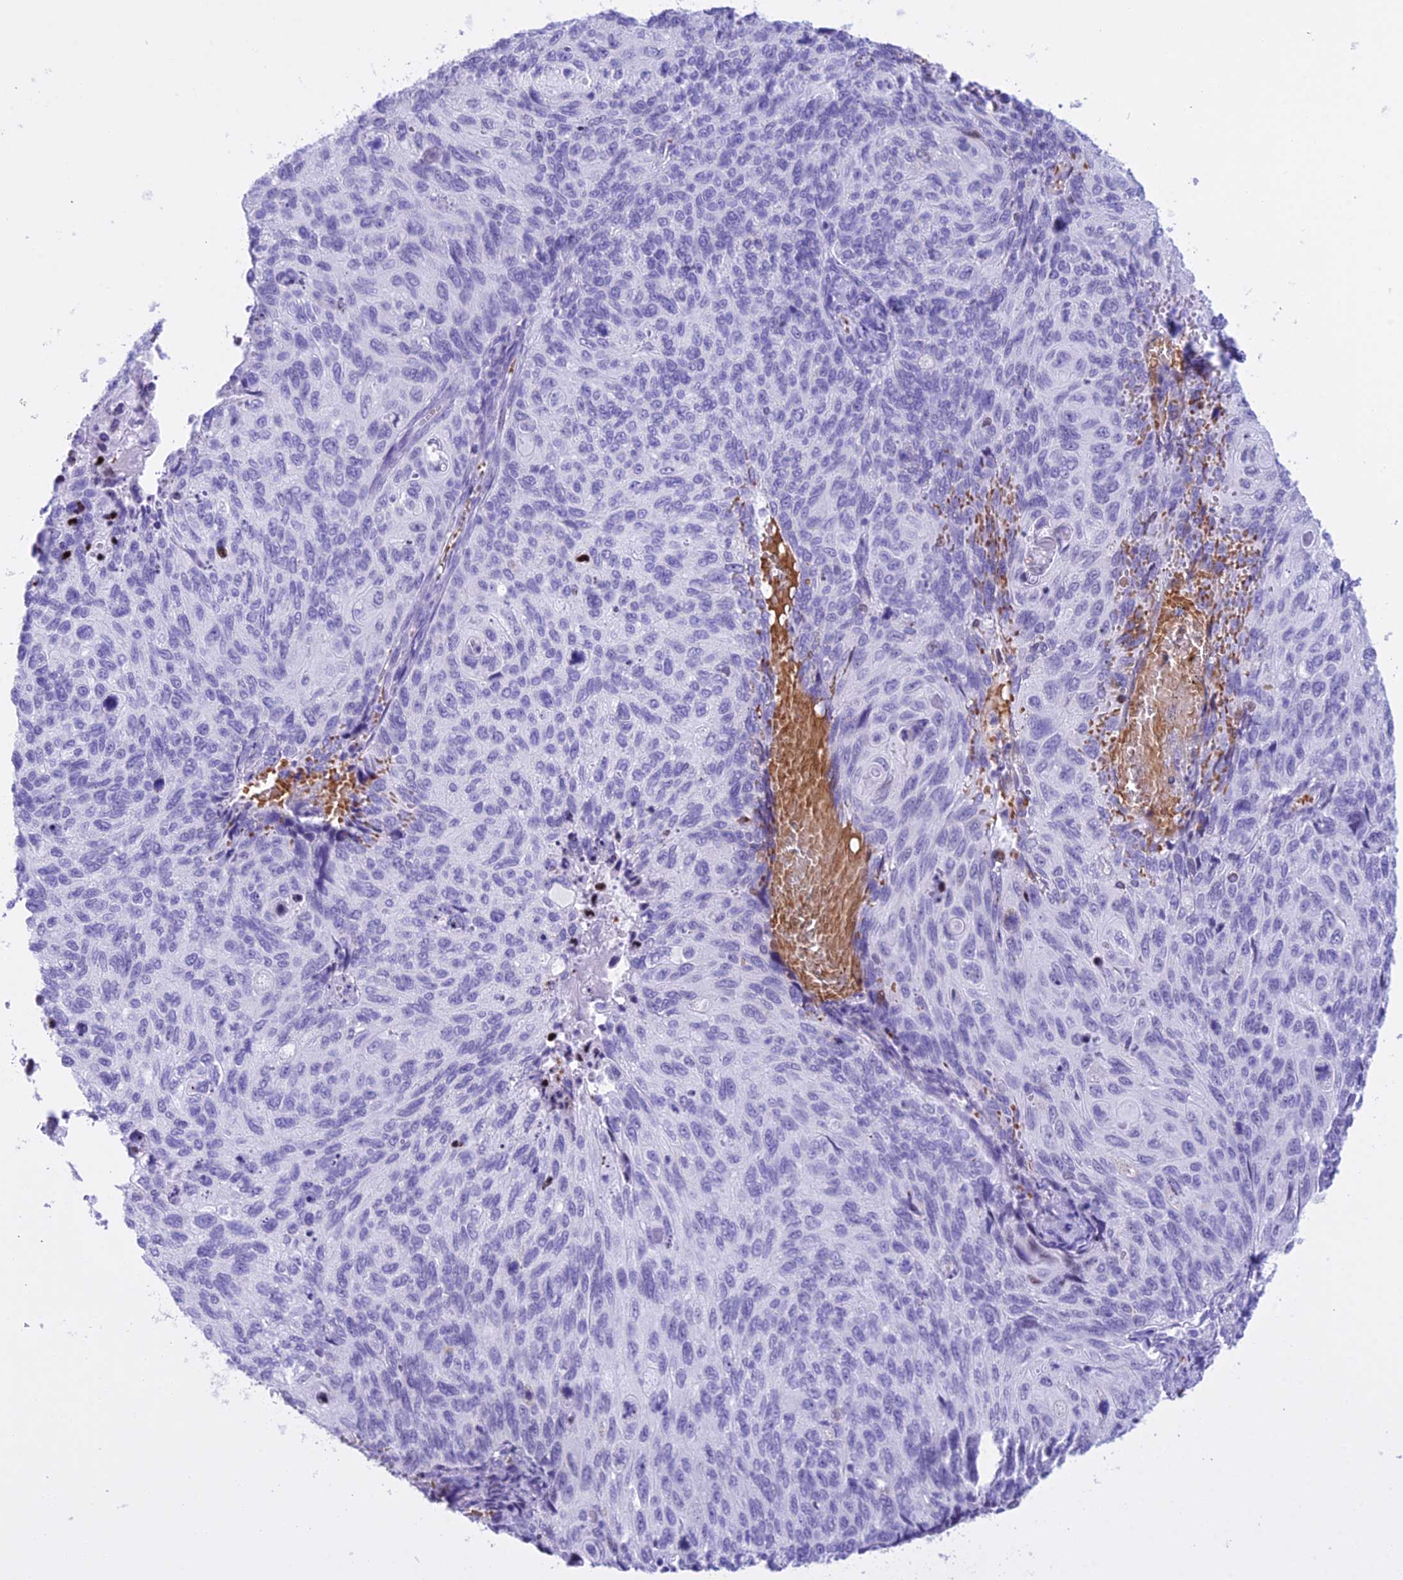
{"staining": {"intensity": "negative", "quantity": "none", "location": "none"}, "tissue": "cervical cancer", "cell_type": "Tumor cells", "image_type": "cancer", "snomed": [{"axis": "morphology", "description": "Squamous cell carcinoma, NOS"}, {"axis": "topography", "description": "Cervix"}], "caption": "This is an immunohistochemistry (IHC) micrograph of cervical cancer. There is no expression in tumor cells.", "gene": "RNPS1", "patient": {"sex": "female", "age": 70}}